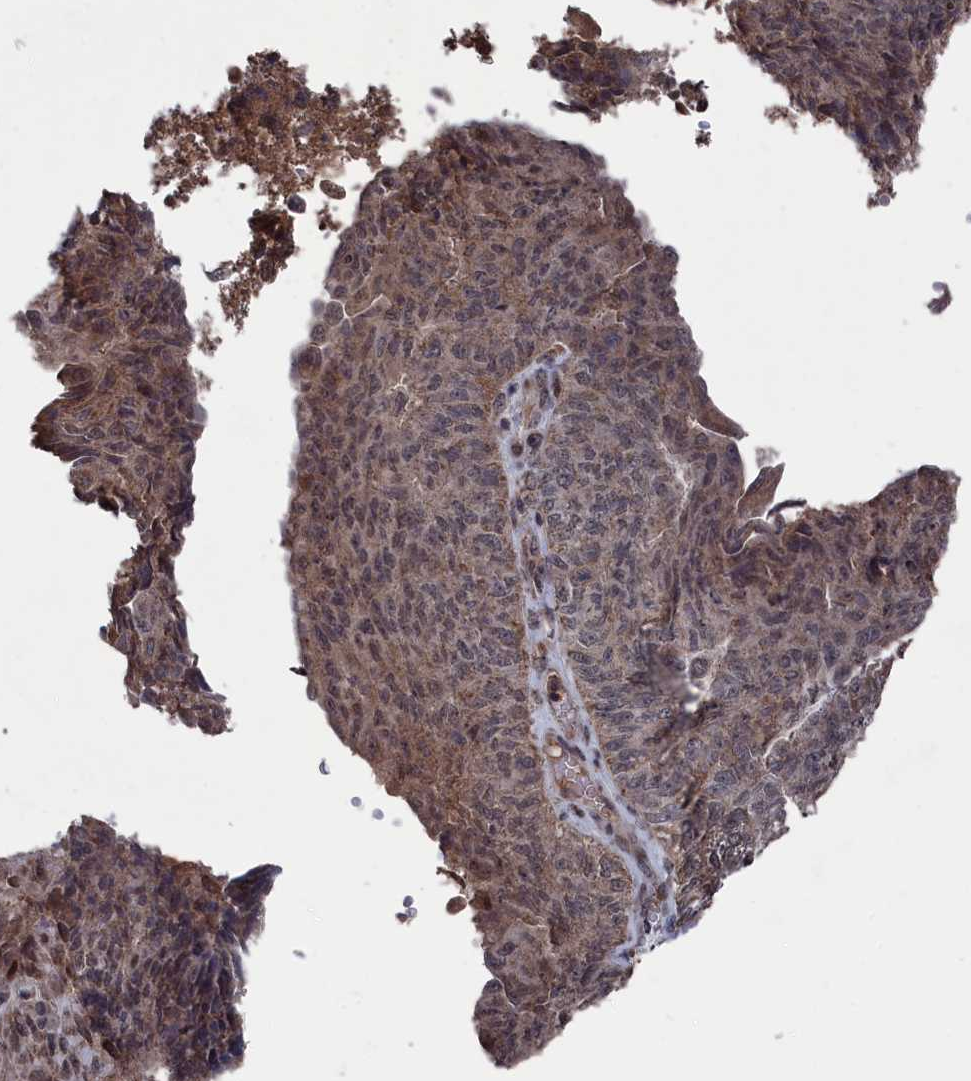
{"staining": {"intensity": "weak", "quantity": "25%-75%", "location": "cytoplasmic/membranous,nuclear"}, "tissue": "endometrial cancer", "cell_type": "Tumor cells", "image_type": "cancer", "snomed": [{"axis": "morphology", "description": "Adenocarcinoma, NOS"}, {"axis": "topography", "description": "Endometrium"}], "caption": "Adenocarcinoma (endometrial) stained with a protein marker reveals weak staining in tumor cells.", "gene": "CEACAM21", "patient": {"sex": "female", "age": 32}}